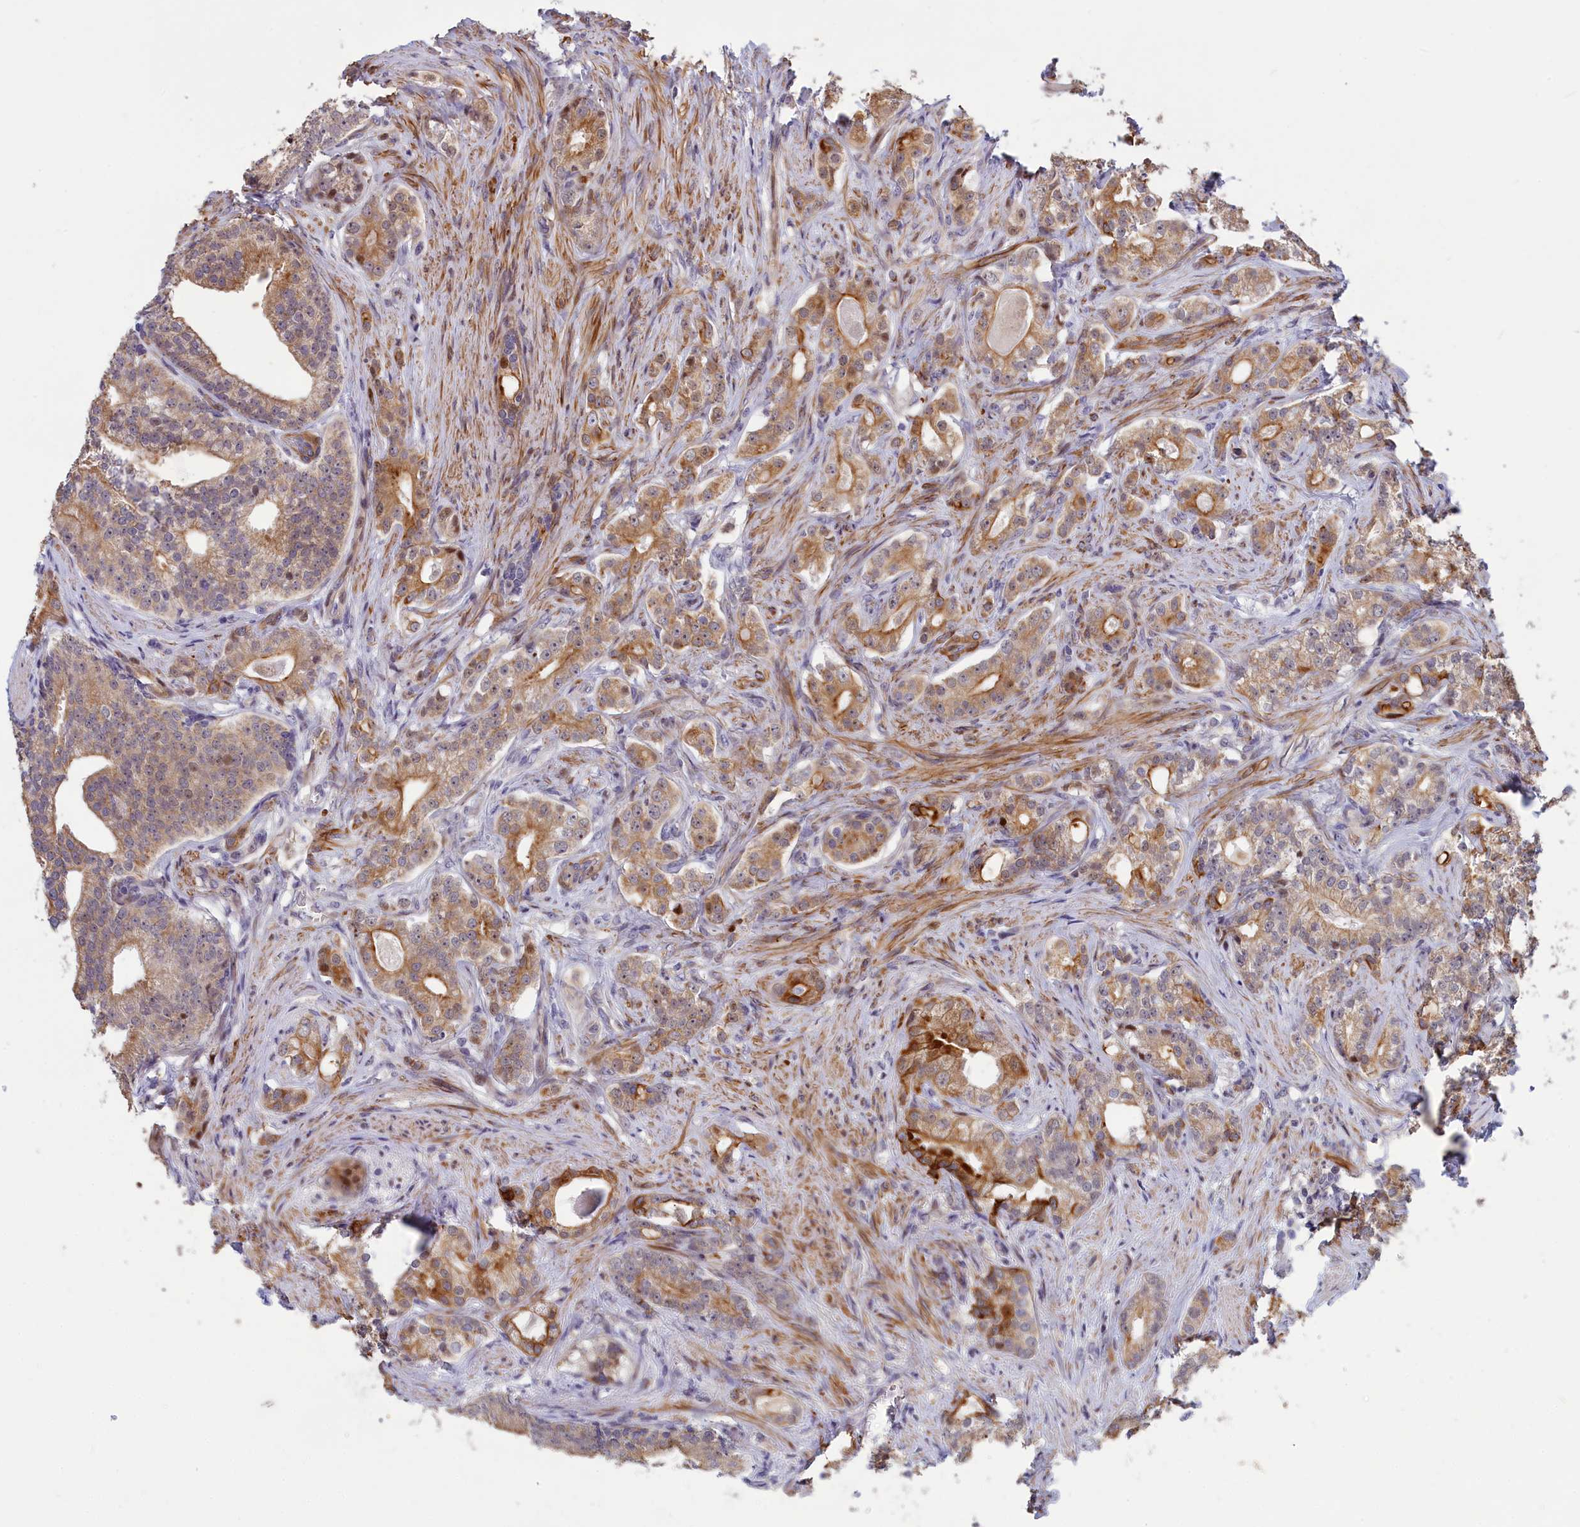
{"staining": {"intensity": "moderate", "quantity": ">75%", "location": "cytoplasmic/membranous,nuclear"}, "tissue": "prostate cancer", "cell_type": "Tumor cells", "image_type": "cancer", "snomed": [{"axis": "morphology", "description": "Adenocarcinoma, Low grade"}, {"axis": "topography", "description": "Prostate"}], "caption": "This is a photomicrograph of IHC staining of low-grade adenocarcinoma (prostate), which shows moderate staining in the cytoplasmic/membranous and nuclear of tumor cells.", "gene": "ANKRD34B", "patient": {"sex": "male", "age": 71}}